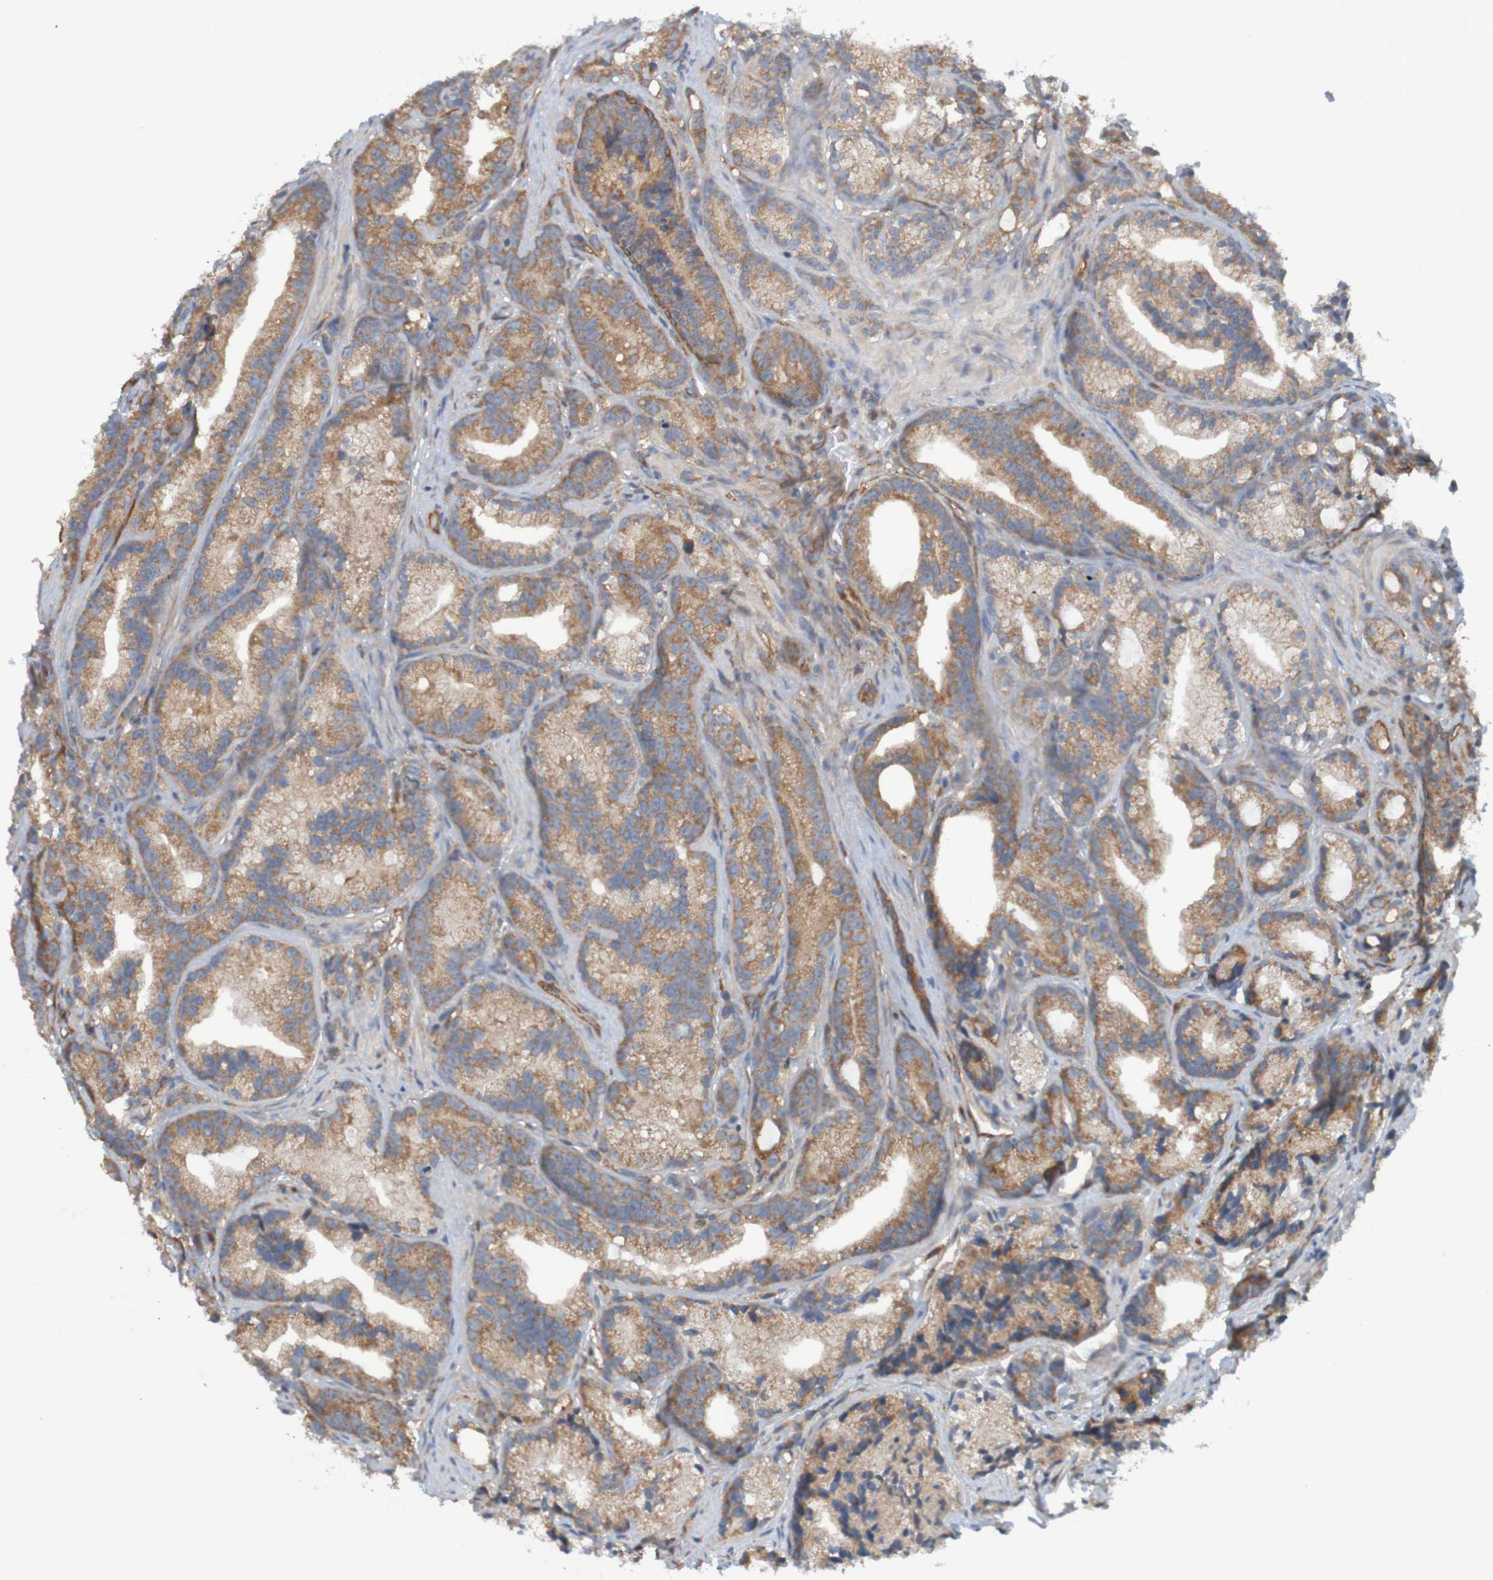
{"staining": {"intensity": "moderate", "quantity": ">75%", "location": "cytoplasmic/membranous"}, "tissue": "prostate cancer", "cell_type": "Tumor cells", "image_type": "cancer", "snomed": [{"axis": "morphology", "description": "Adenocarcinoma, Low grade"}, {"axis": "topography", "description": "Prostate"}], "caption": "Human low-grade adenocarcinoma (prostate) stained with a brown dye displays moderate cytoplasmic/membranous positive positivity in approximately >75% of tumor cells.", "gene": "DNAJC4", "patient": {"sex": "male", "age": 89}}